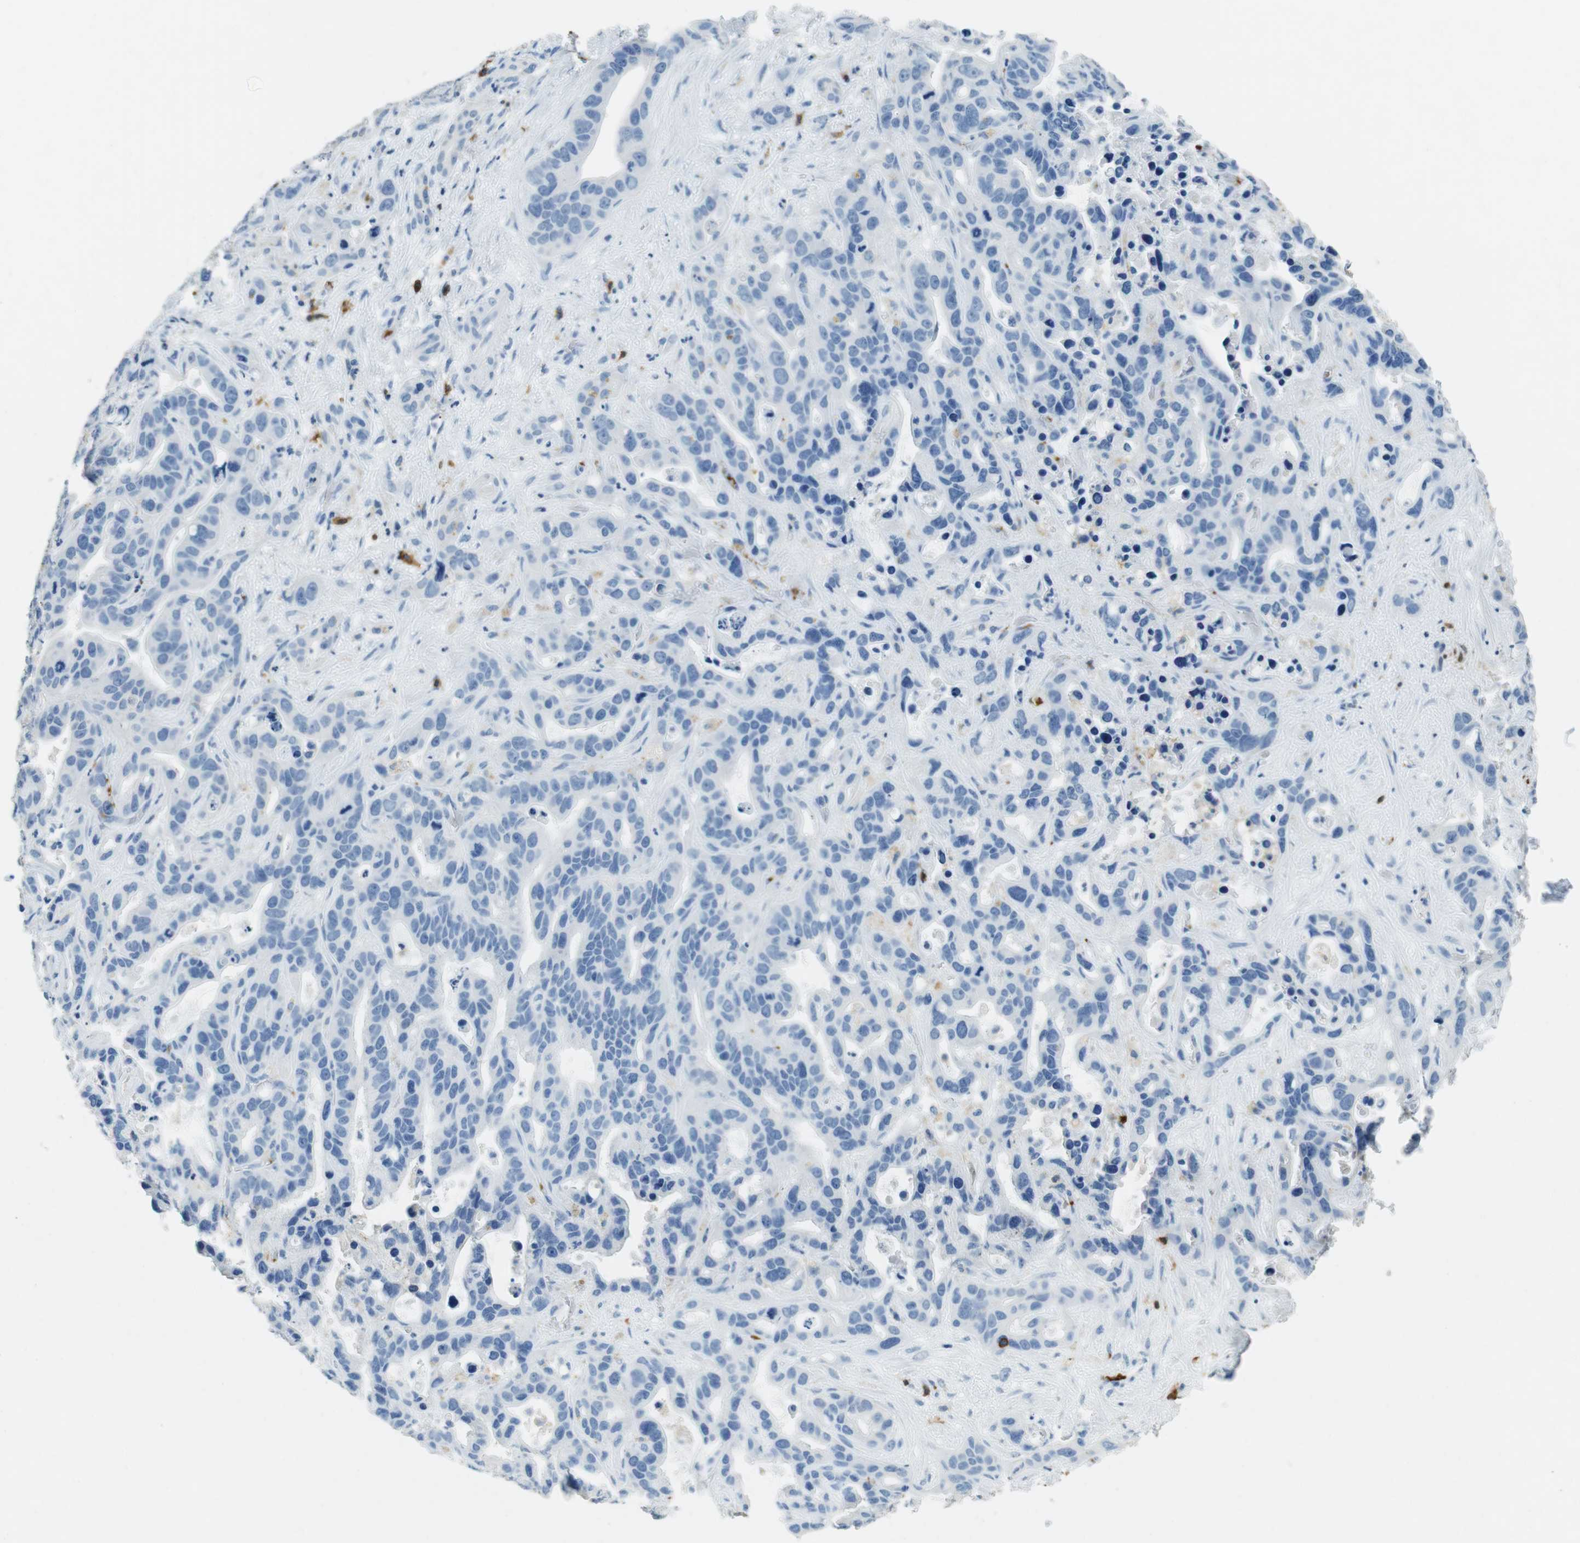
{"staining": {"intensity": "negative", "quantity": "none", "location": "none"}, "tissue": "liver cancer", "cell_type": "Tumor cells", "image_type": "cancer", "snomed": [{"axis": "morphology", "description": "Cholangiocarcinoma"}, {"axis": "topography", "description": "Liver"}], "caption": "IHC histopathology image of liver cholangiocarcinoma stained for a protein (brown), which exhibits no expression in tumor cells.", "gene": "LAT", "patient": {"sex": "female", "age": 65}}